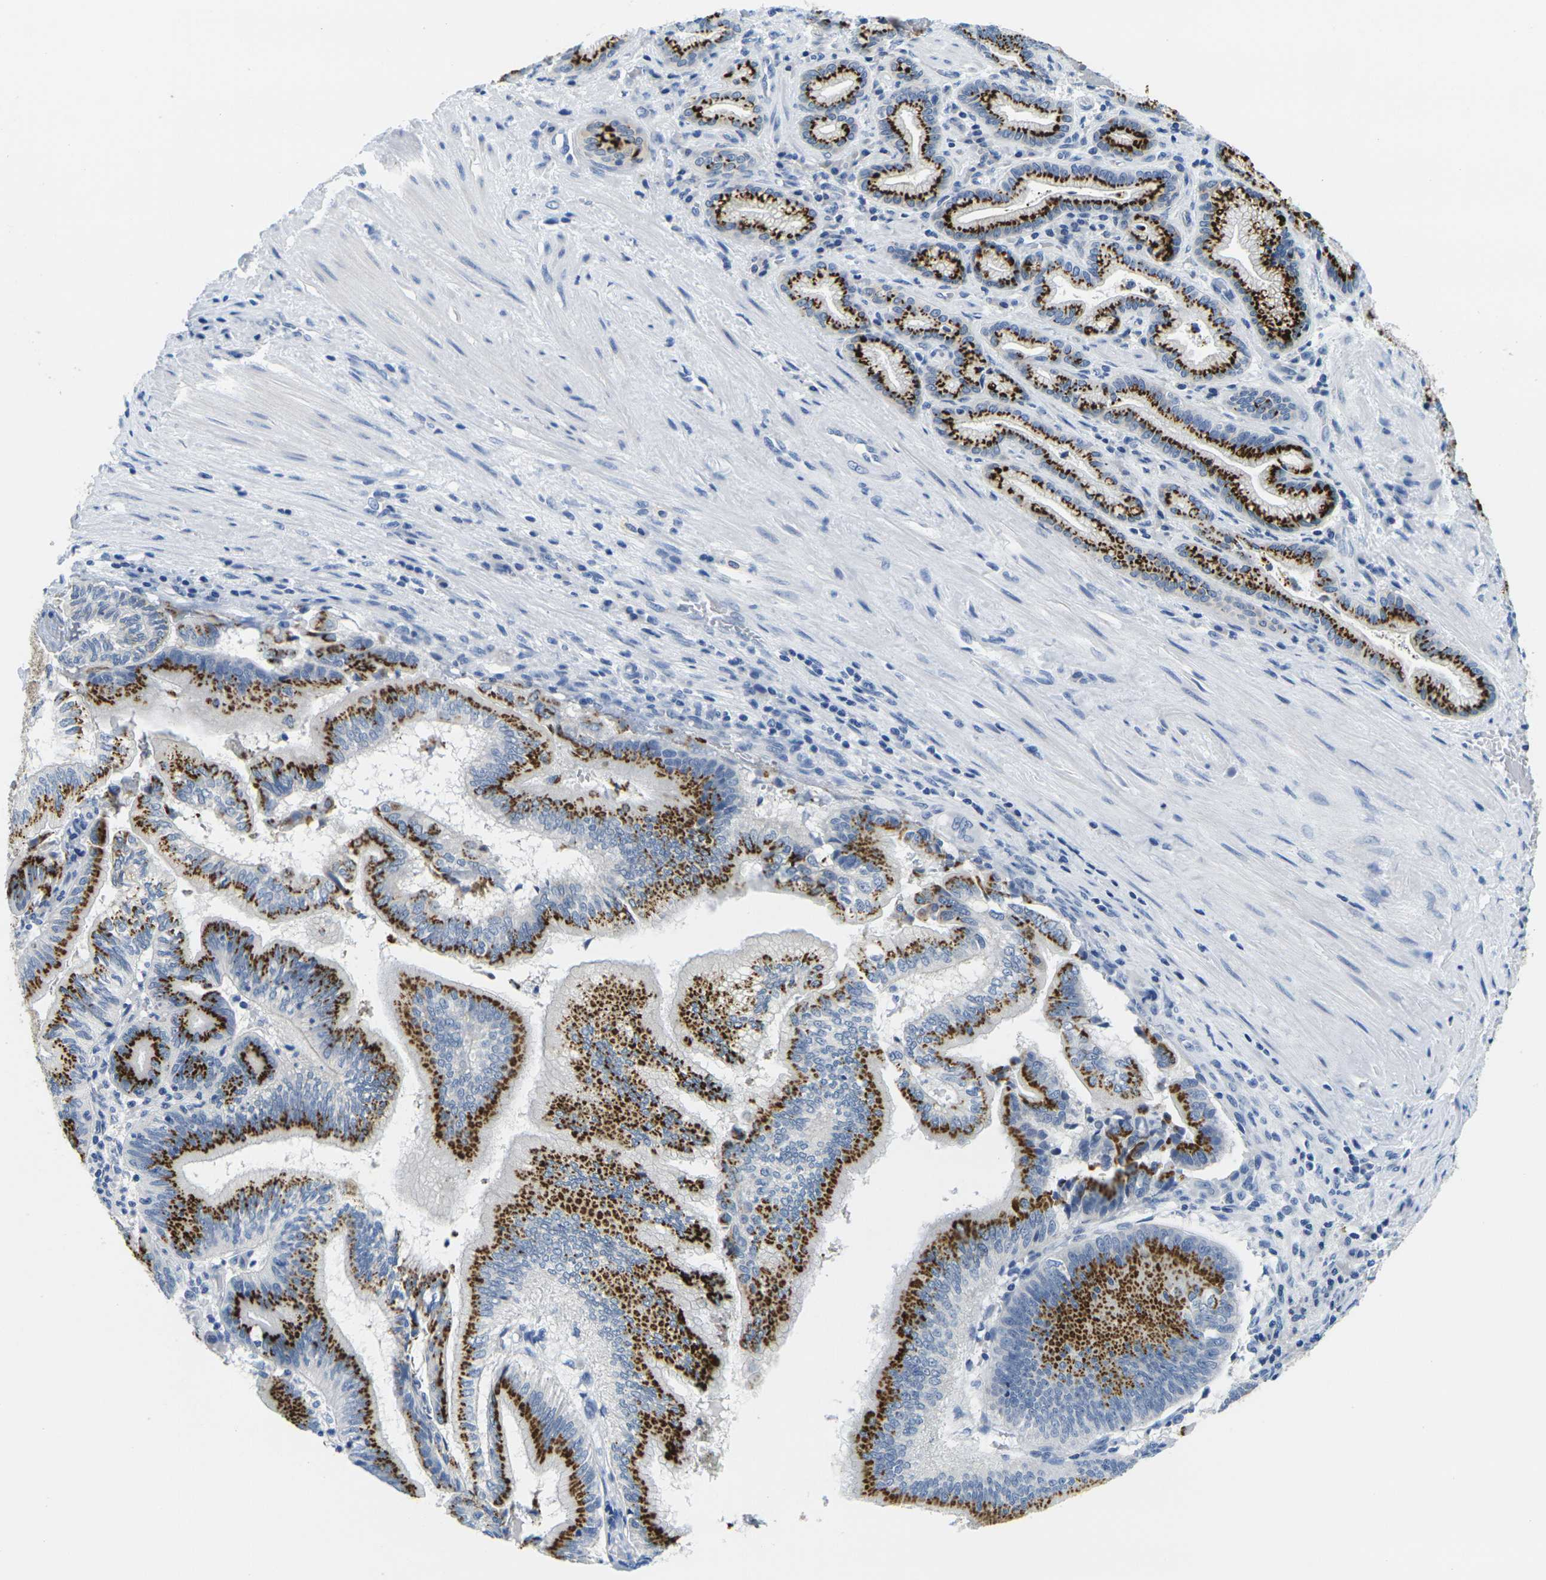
{"staining": {"intensity": "strong", "quantity": ">75%", "location": "cytoplasmic/membranous"}, "tissue": "pancreatic cancer", "cell_type": "Tumor cells", "image_type": "cancer", "snomed": [{"axis": "morphology", "description": "Adenocarcinoma, NOS"}, {"axis": "topography", "description": "Pancreas"}], "caption": "Tumor cells reveal high levels of strong cytoplasmic/membranous staining in approximately >75% of cells in human pancreatic cancer (adenocarcinoma).", "gene": "FAM3D", "patient": {"sex": "male", "age": 82}}